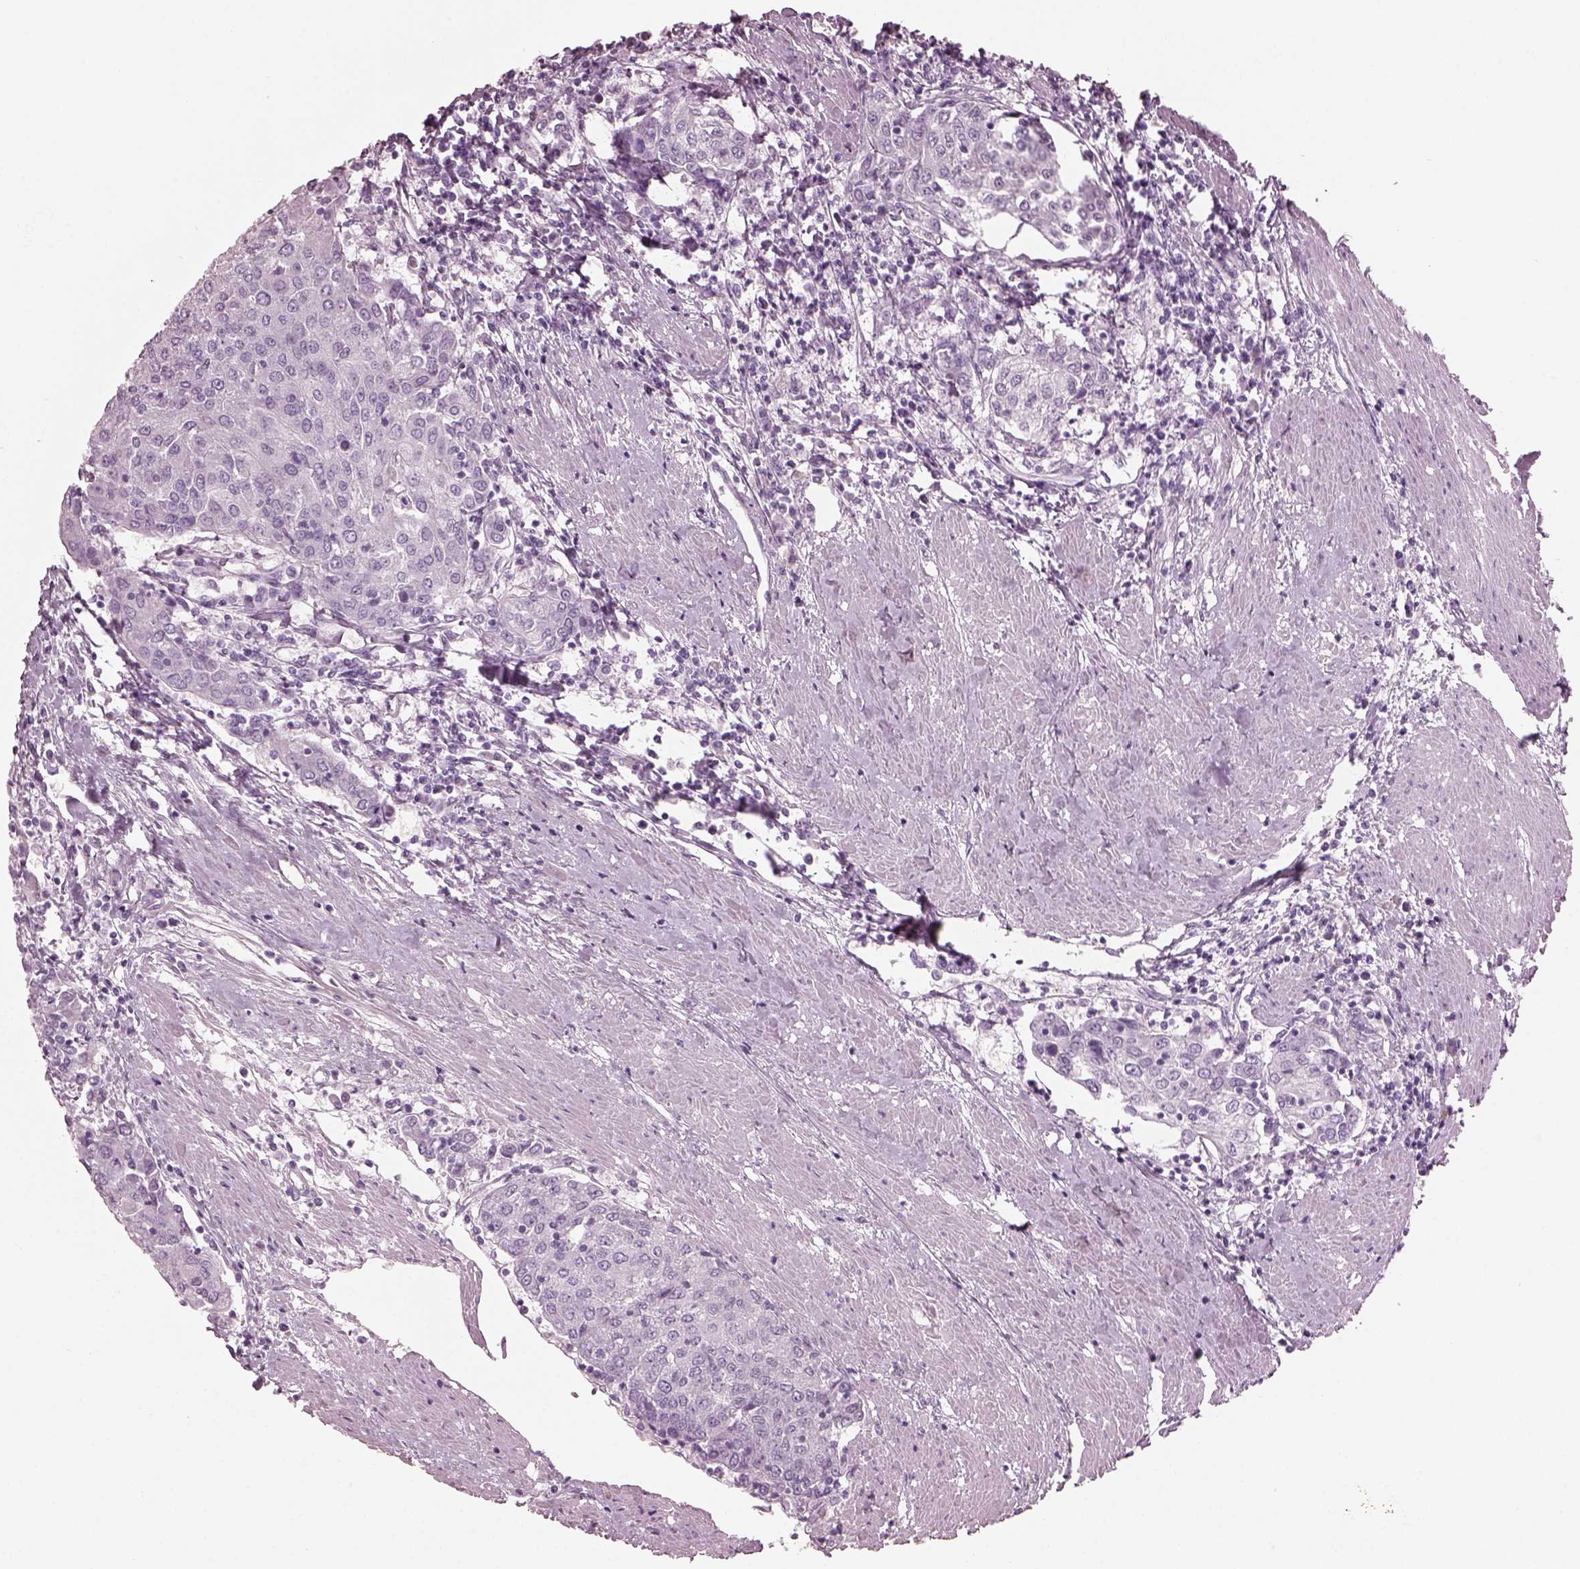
{"staining": {"intensity": "negative", "quantity": "none", "location": "none"}, "tissue": "urothelial cancer", "cell_type": "Tumor cells", "image_type": "cancer", "snomed": [{"axis": "morphology", "description": "Urothelial carcinoma, High grade"}, {"axis": "topography", "description": "Urinary bladder"}], "caption": "An IHC image of urothelial cancer is shown. There is no staining in tumor cells of urothelial cancer.", "gene": "HYDIN", "patient": {"sex": "female", "age": 85}}